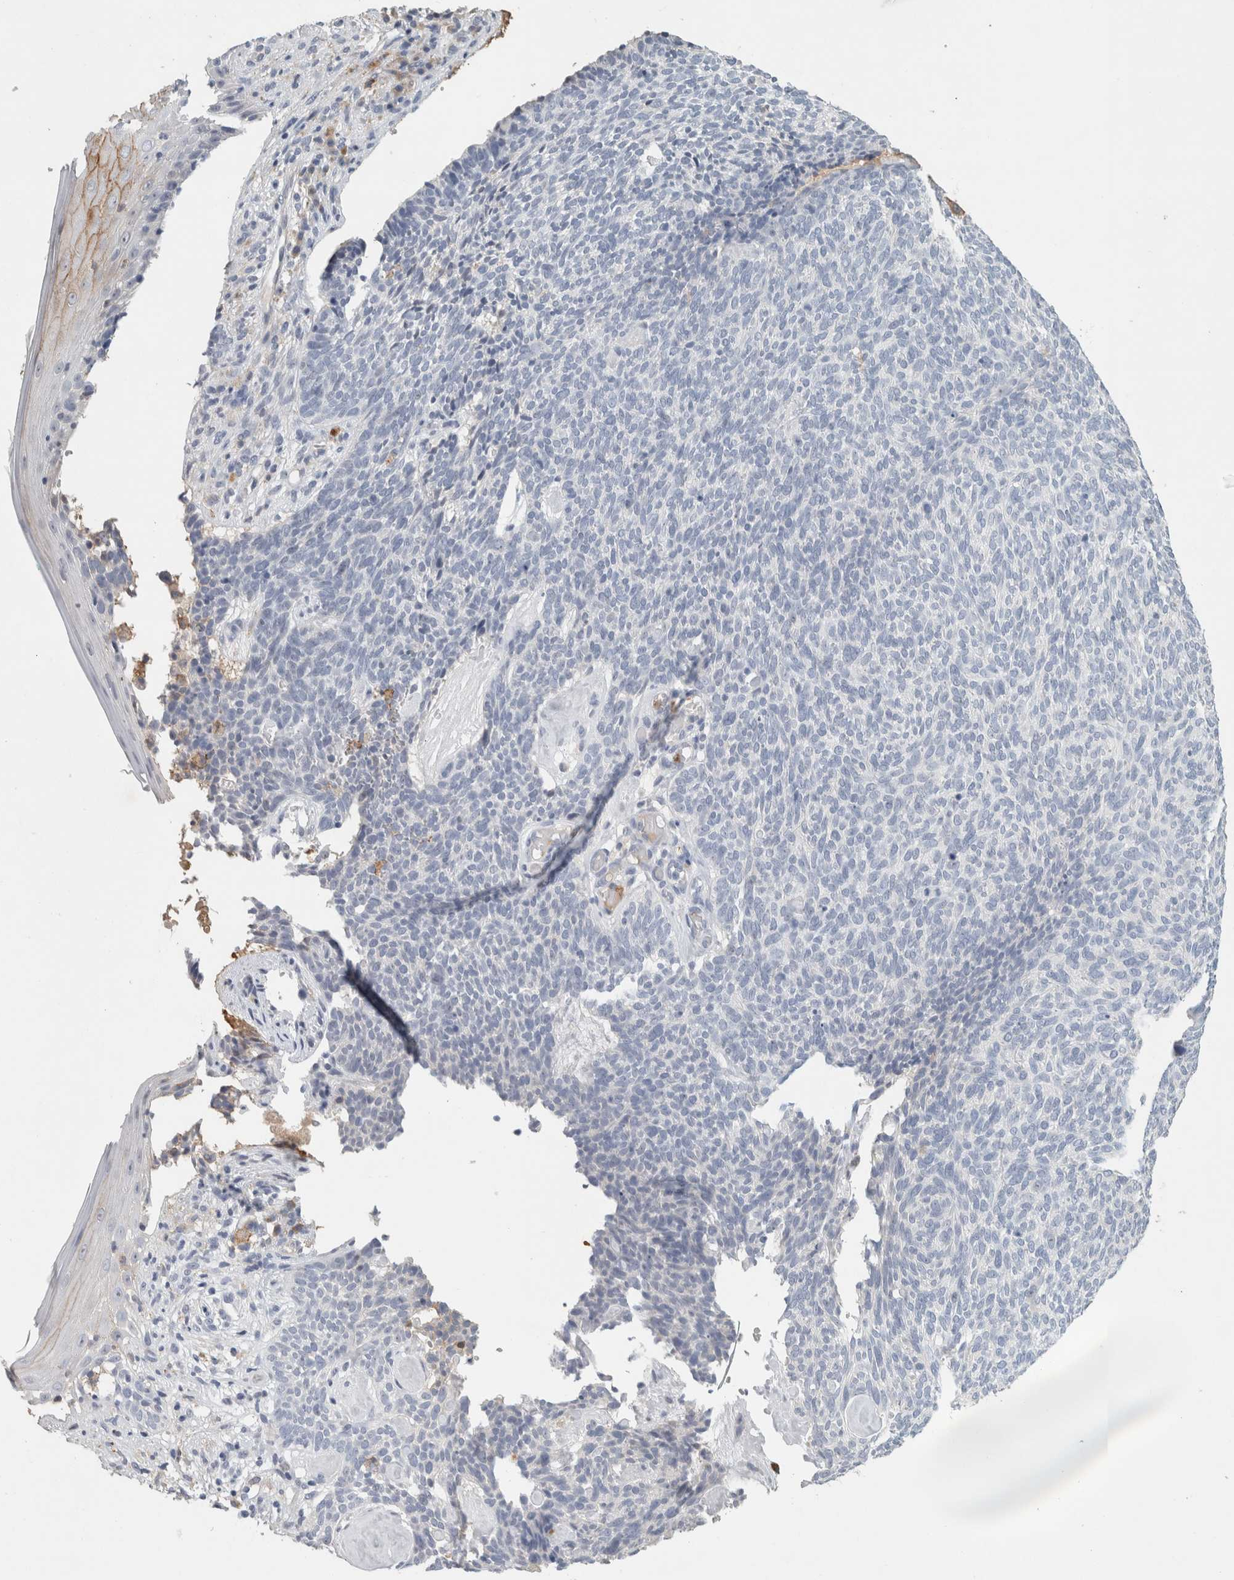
{"staining": {"intensity": "negative", "quantity": "none", "location": "none"}, "tissue": "skin cancer", "cell_type": "Tumor cells", "image_type": "cancer", "snomed": [{"axis": "morphology", "description": "Basal cell carcinoma"}, {"axis": "topography", "description": "Skin"}], "caption": "Tumor cells show no significant protein staining in basal cell carcinoma (skin).", "gene": "CD36", "patient": {"sex": "female", "age": 84}}